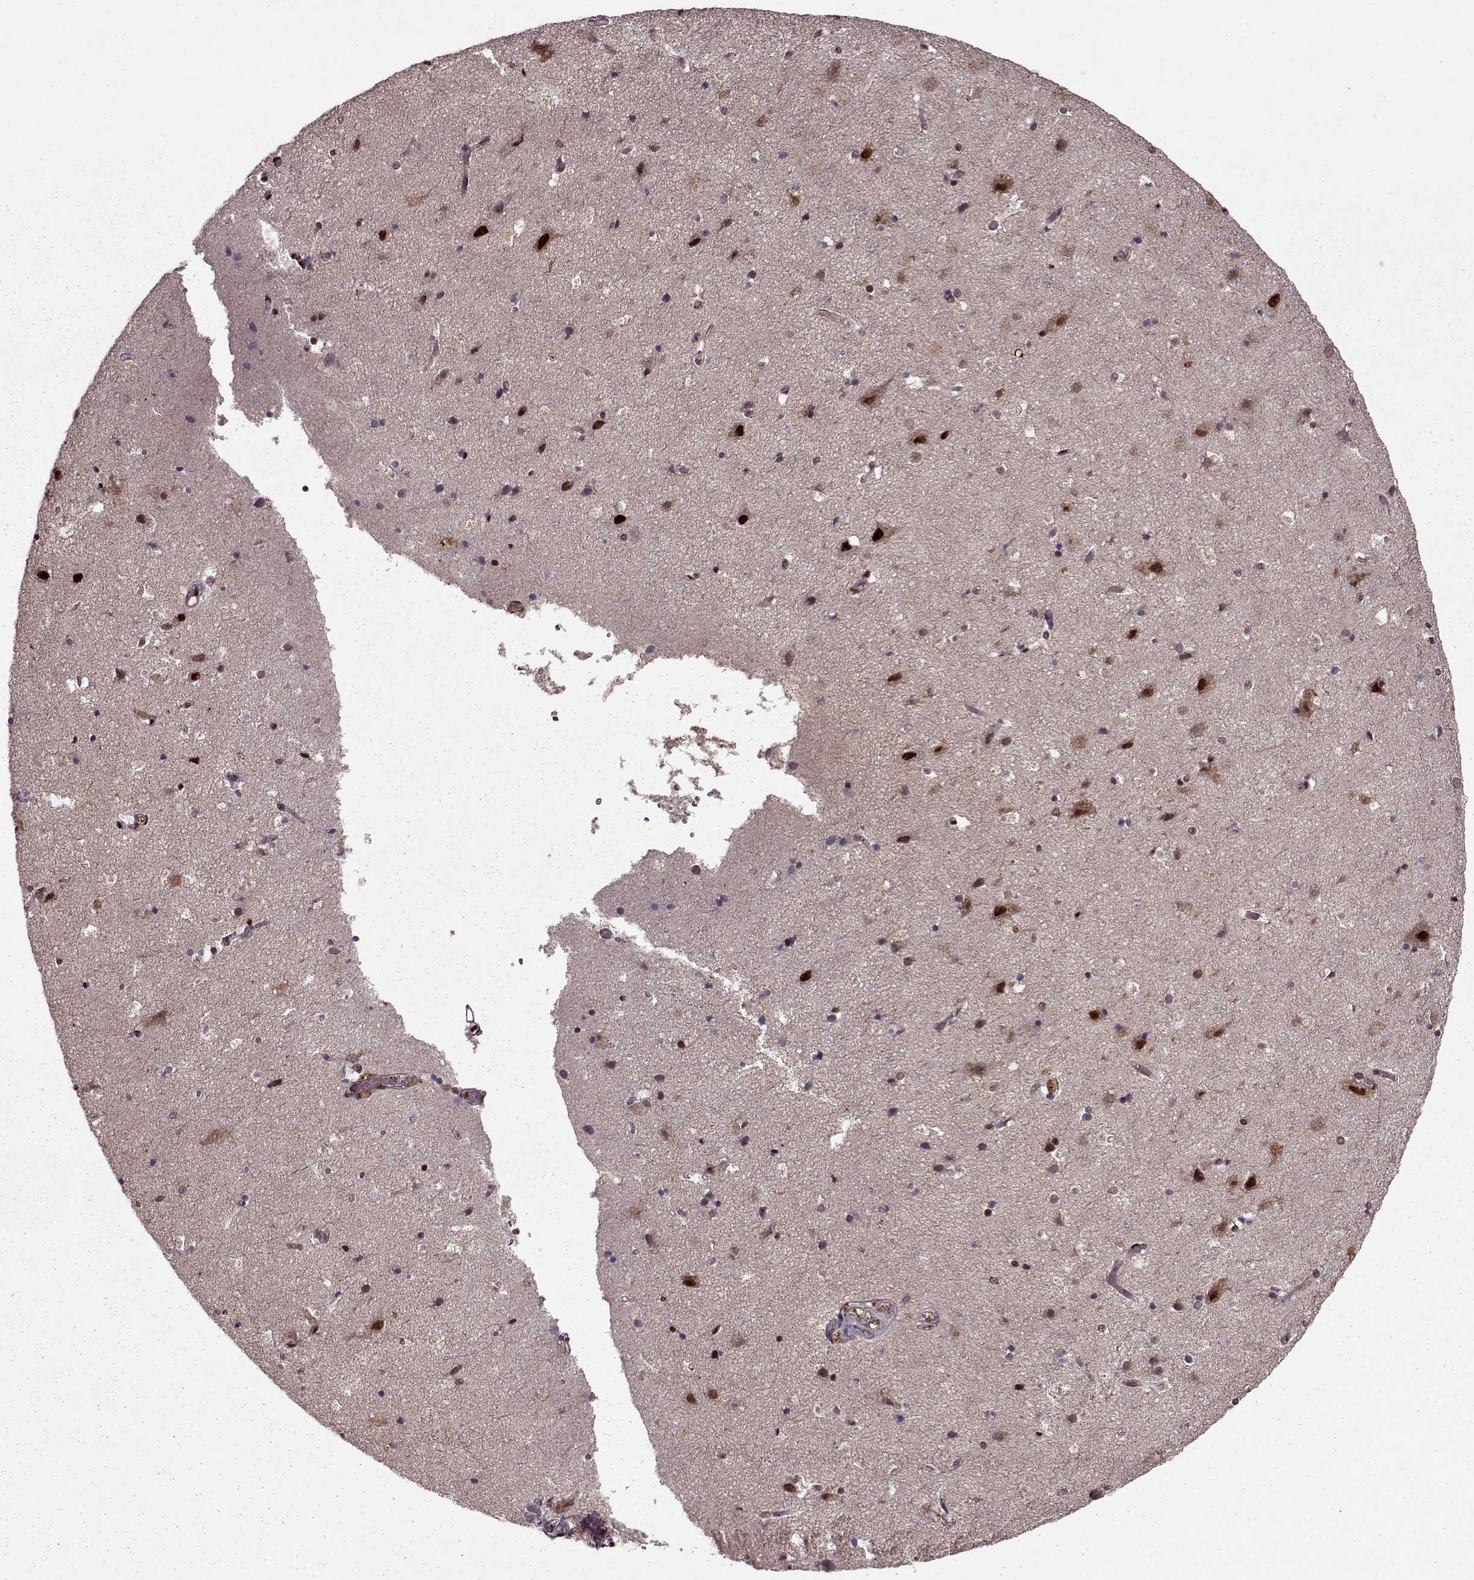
{"staining": {"intensity": "moderate", "quantity": "<25%", "location": "cytoplasmic/membranous,nuclear"}, "tissue": "cerebral cortex", "cell_type": "Endothelial cells", "image_type": "normal", "snomed": [{"axis": "morphology", "description": "Normal tissue, NOS"}, {"axis": "topography", "description": "Cerebral cortex"}], "caption": "Endothelial cells exhibit low levels of moderate cytoplasmic/membranous,nuclear staining in about <25% of cells in unremarkable human cerebral cortex.", "gene": "PSMA7", "patient": {"sex": "female", "age": 52}}